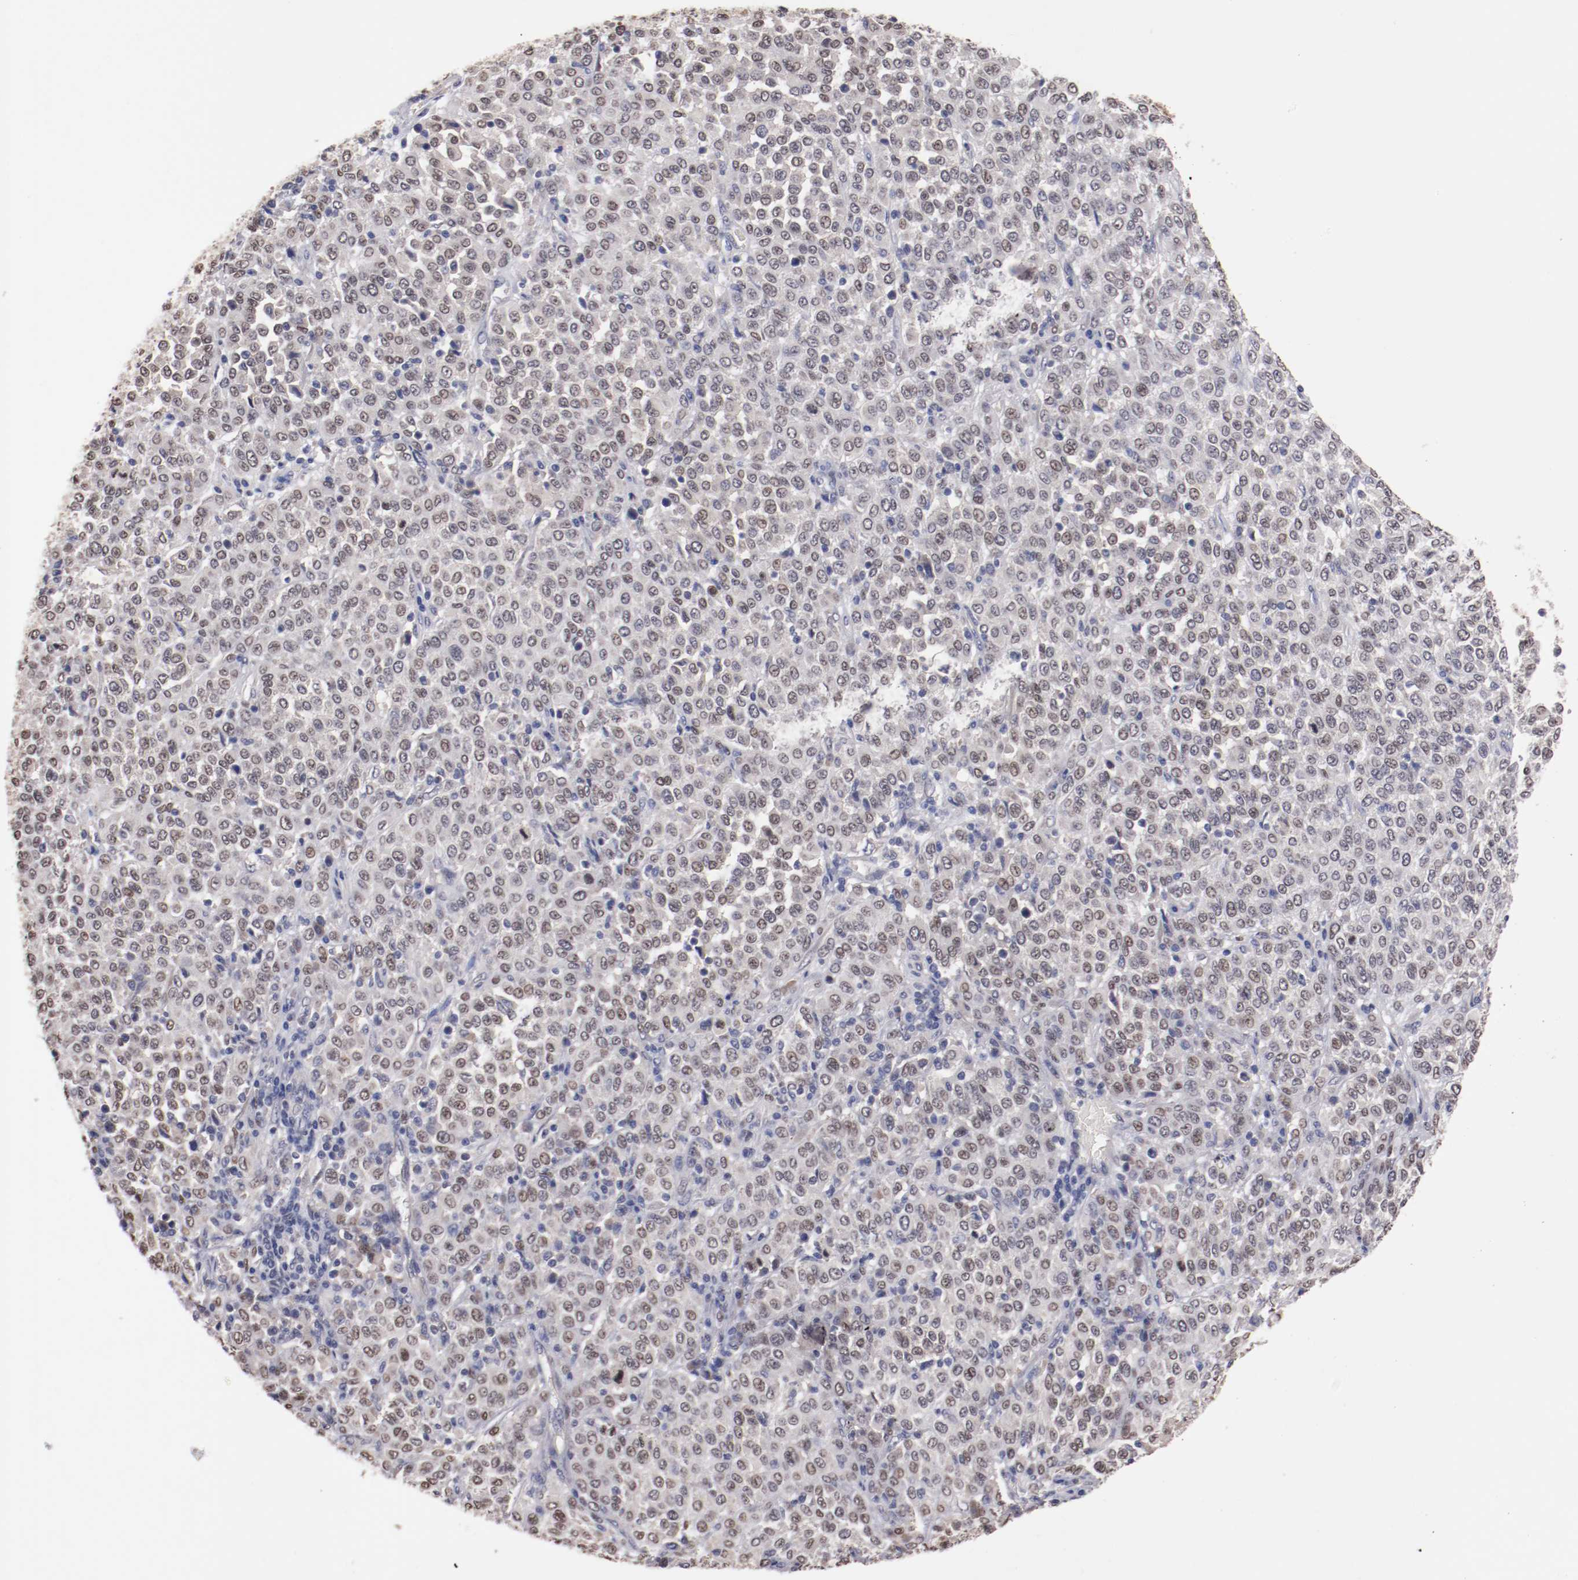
{"staining": {"intensity": "negative", "quantity": "none", "location": "none"}, "tissue": "melanoma", "cell_type": "Tumor cells", "image_type": "cancer", "snomed": [{"axis": "morphology", "description": "Malignant melanoma, Metastatic site"}, {"axis": "topography", "description": "Pancreas"}], "caption": "Immunohistochemistry histopathology image of human melanoma stained for a protein (brown), which exhibits no positivity in tumor cells.", "gene": "FAM81A", "patient": {"sex": "female", "age": 30}}